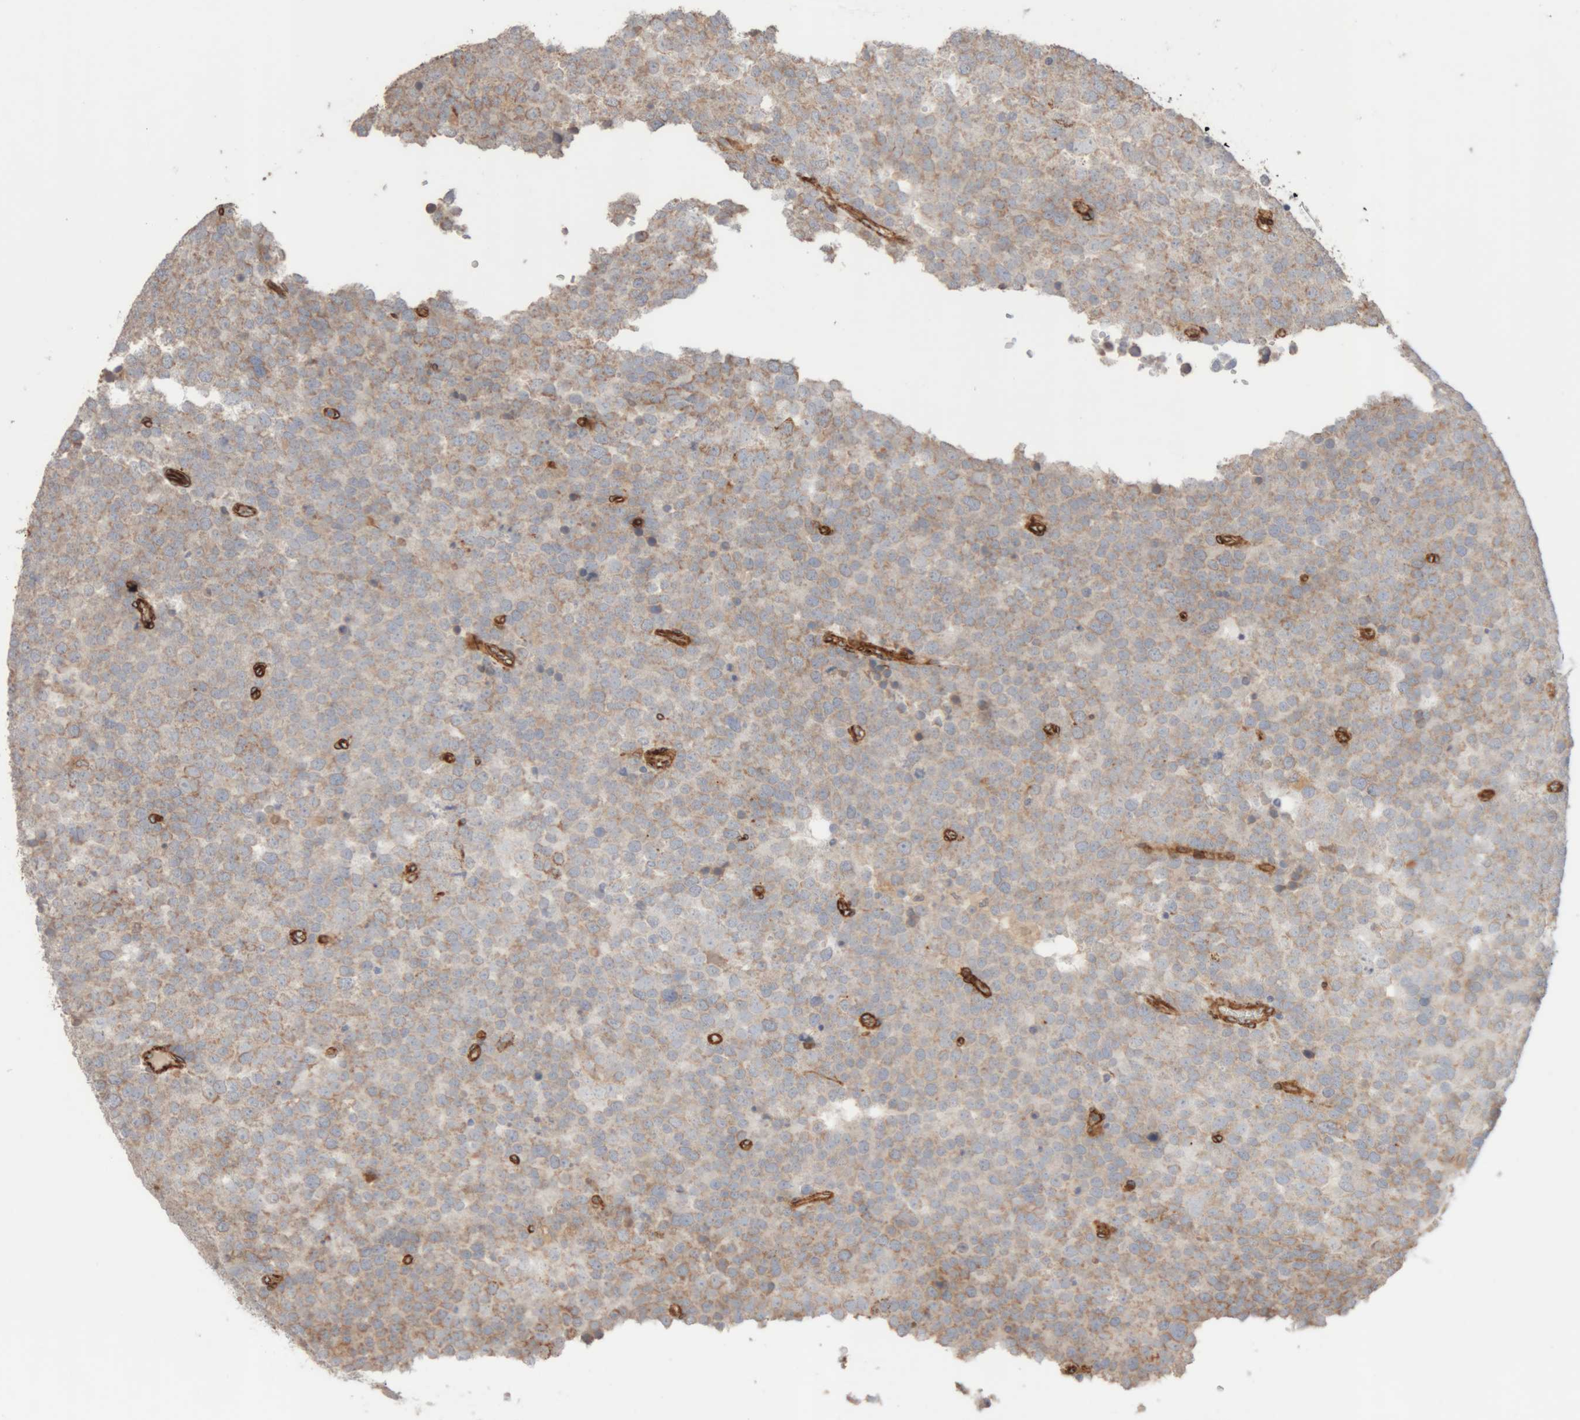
{"staining": {"intensity": "weak", "quantity": ">75%", "location": "cytoplasmic/membranous"}, "tissue": "testis cancer", "cell_type": "Tumor cells", "image_type": "cancer", "snomed": [{"axis": "morphology", "description": "Seminoma, NOS"}, {"axis": "topography", "description": "Testis"}], "caption": "The histopathology image shows staining of seminoma (testis), revealing weak cytoplasmic/membranous protein positivity (brown color) within tumor cells. (DAB (3,3'-diaminobenzidine) IHC, brown staining for protein, blue staining for nuclei).", "gene": "RAB32", "patient": {"sex": "male", "age": 71}}